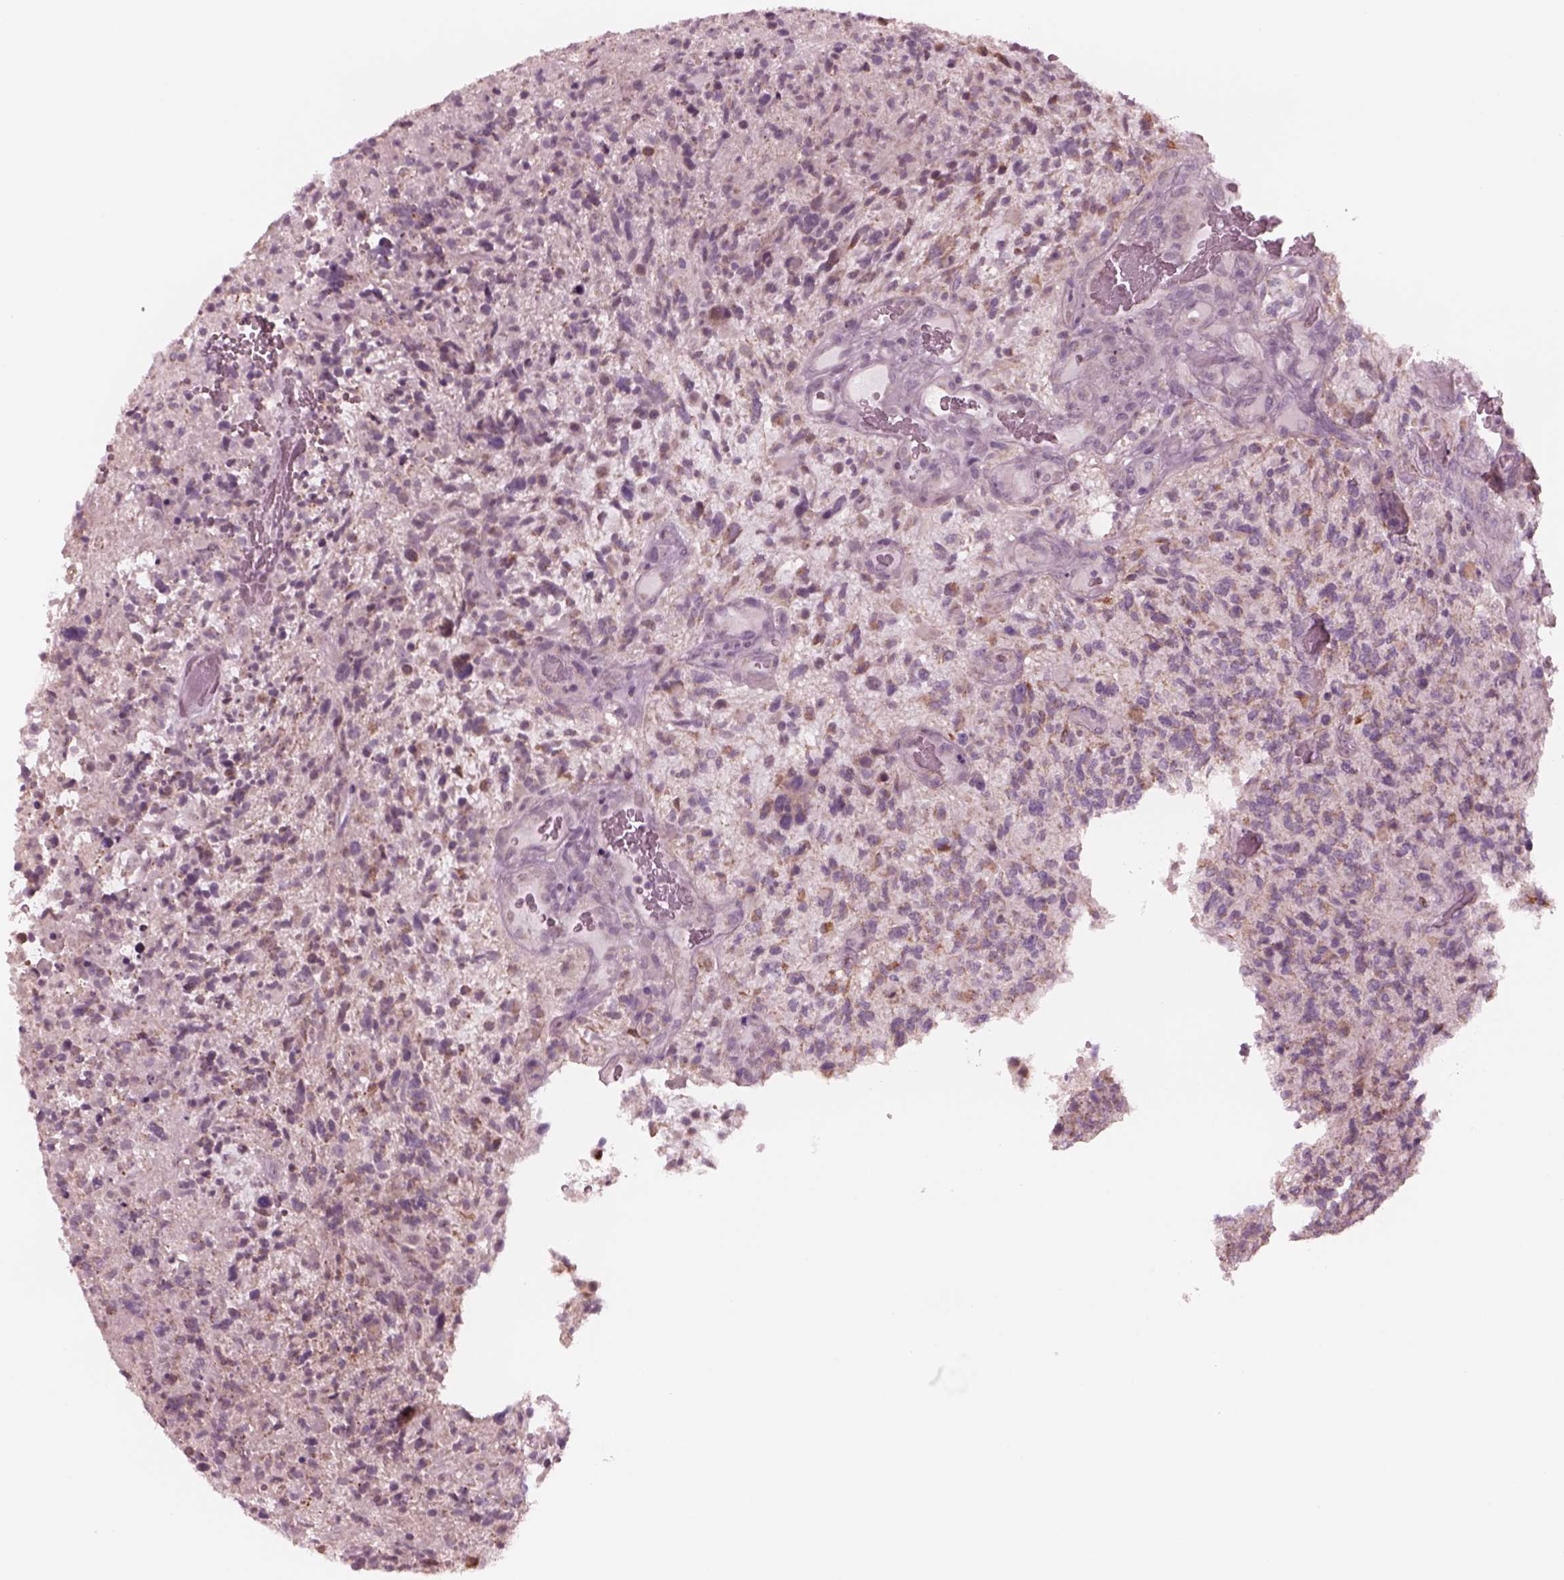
{"staining": {"intensity": "moderate", "quantity": "<25%", "location": "cytoplasmic/membranous"}, "tissue": "glioma", "cell_type": "Tumor cells", "image_type": "cancer", "snomed": [{"axis": "morphology", "description": "Glioma, malignant, High grade"}, {"axis": "topography", "description": "Brain"}], "caption": "Immunohistochemistry photomicrograph of neoplastic tissue: human malignant glioma (high-grade) stained using immunohistochemistry demonstrates low levels of moderate protein expression localized specifically in the cytoplasmic/membranous of tumor cells, appearing as a cytoplasmic/membranous brown color.", "gene": "CELSR3", "patient": {"sex": "female", "age": 71}}